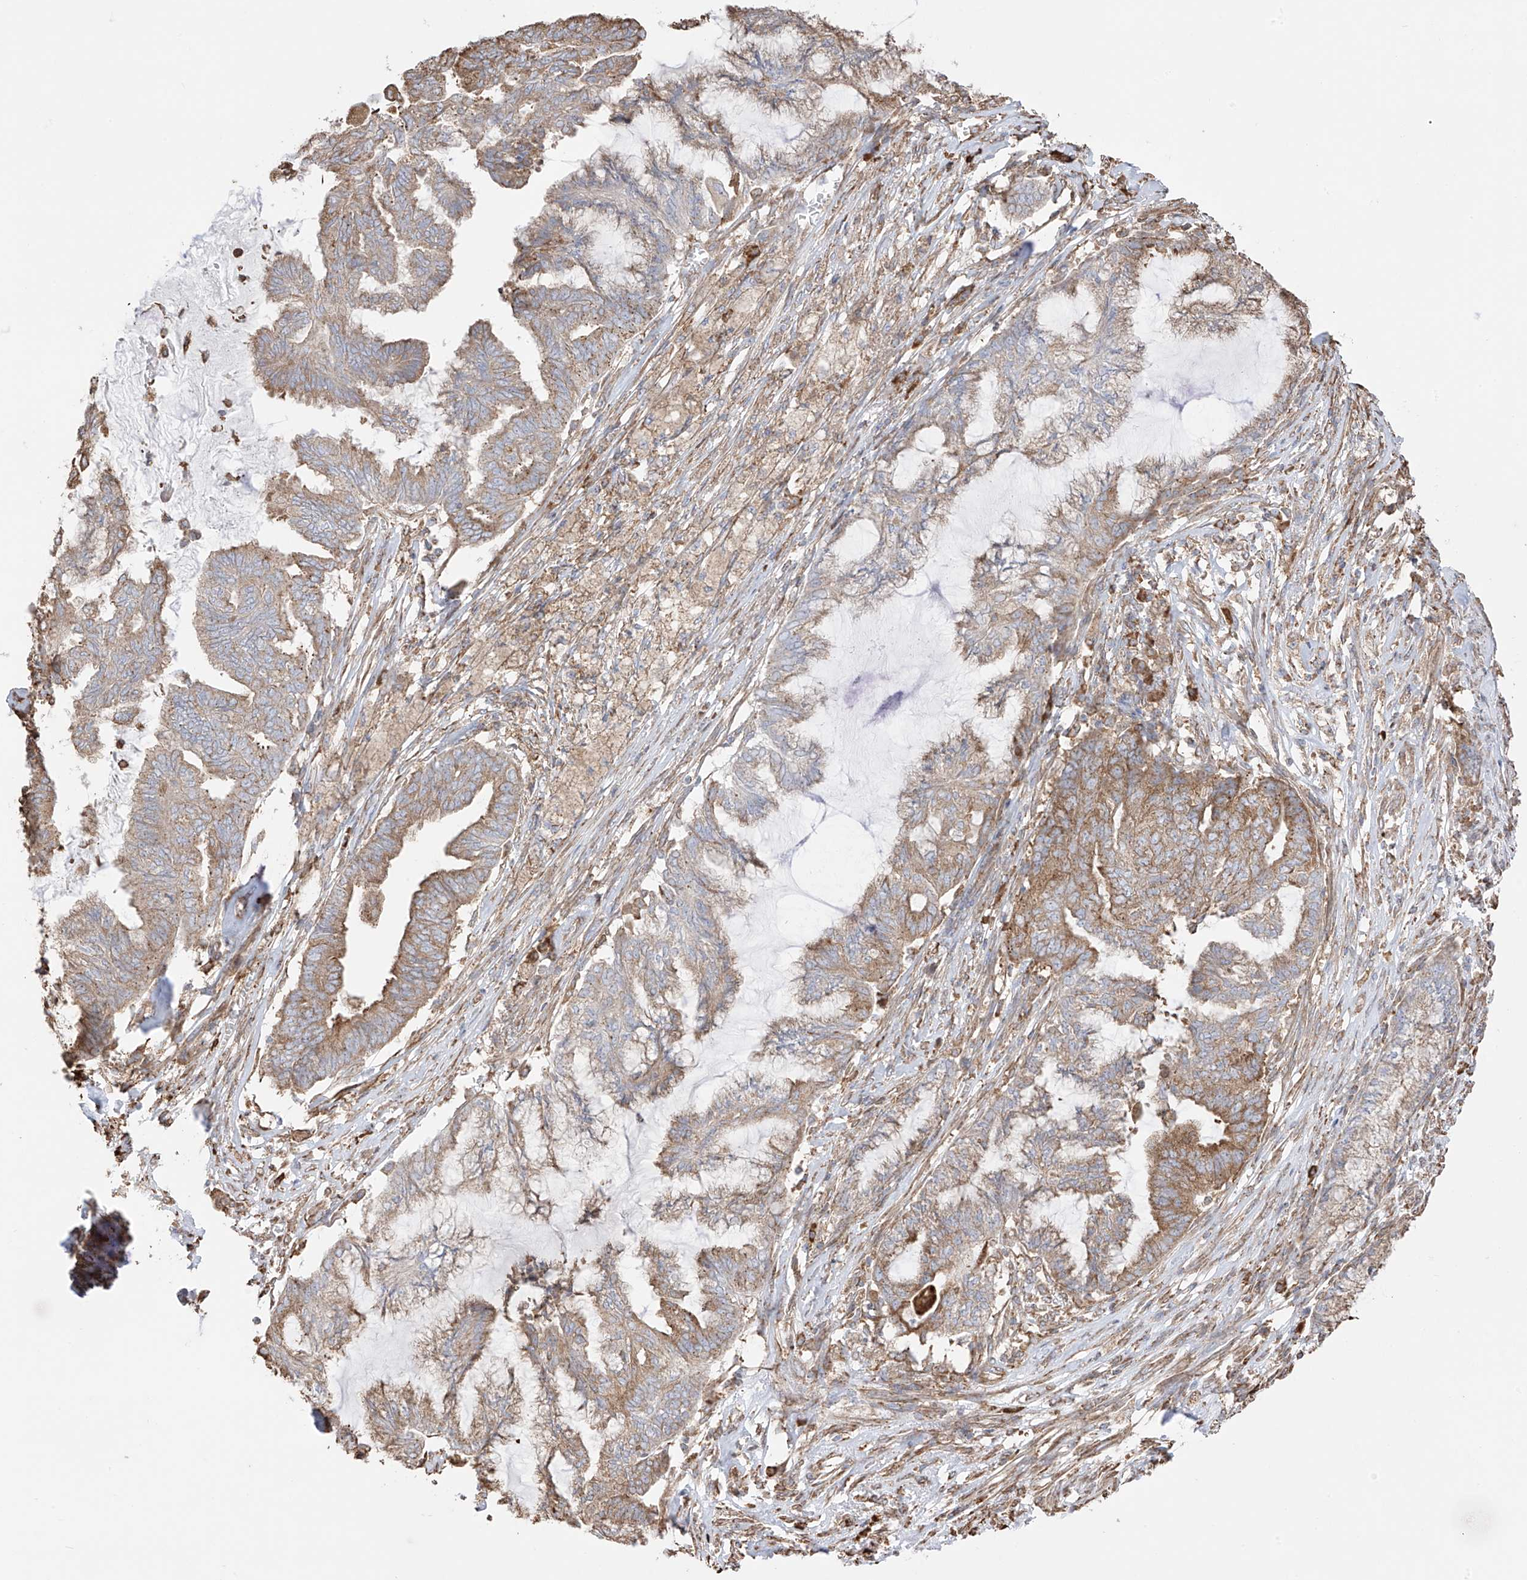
{"staining": {"intensity": "moderate", "quantity": ">75%", "location": "cytoplasmic/membranous"}, "tissue": "endometrial cancer", "cell_type": "Tumor cells", "image_type": "cancer", "snomed": [{"axis": "morphology", "description": "Adenocarcinoma, NOS"}, {"axis": "topography", "description": "Endometrium"}], "caption": "Endometrial cancer stained for a protein exhibits moderate cytoplasmic/membranous positivity in tumor cells.", "gene": "XKR3", "patient": {"sex": "female", "age": 86}}